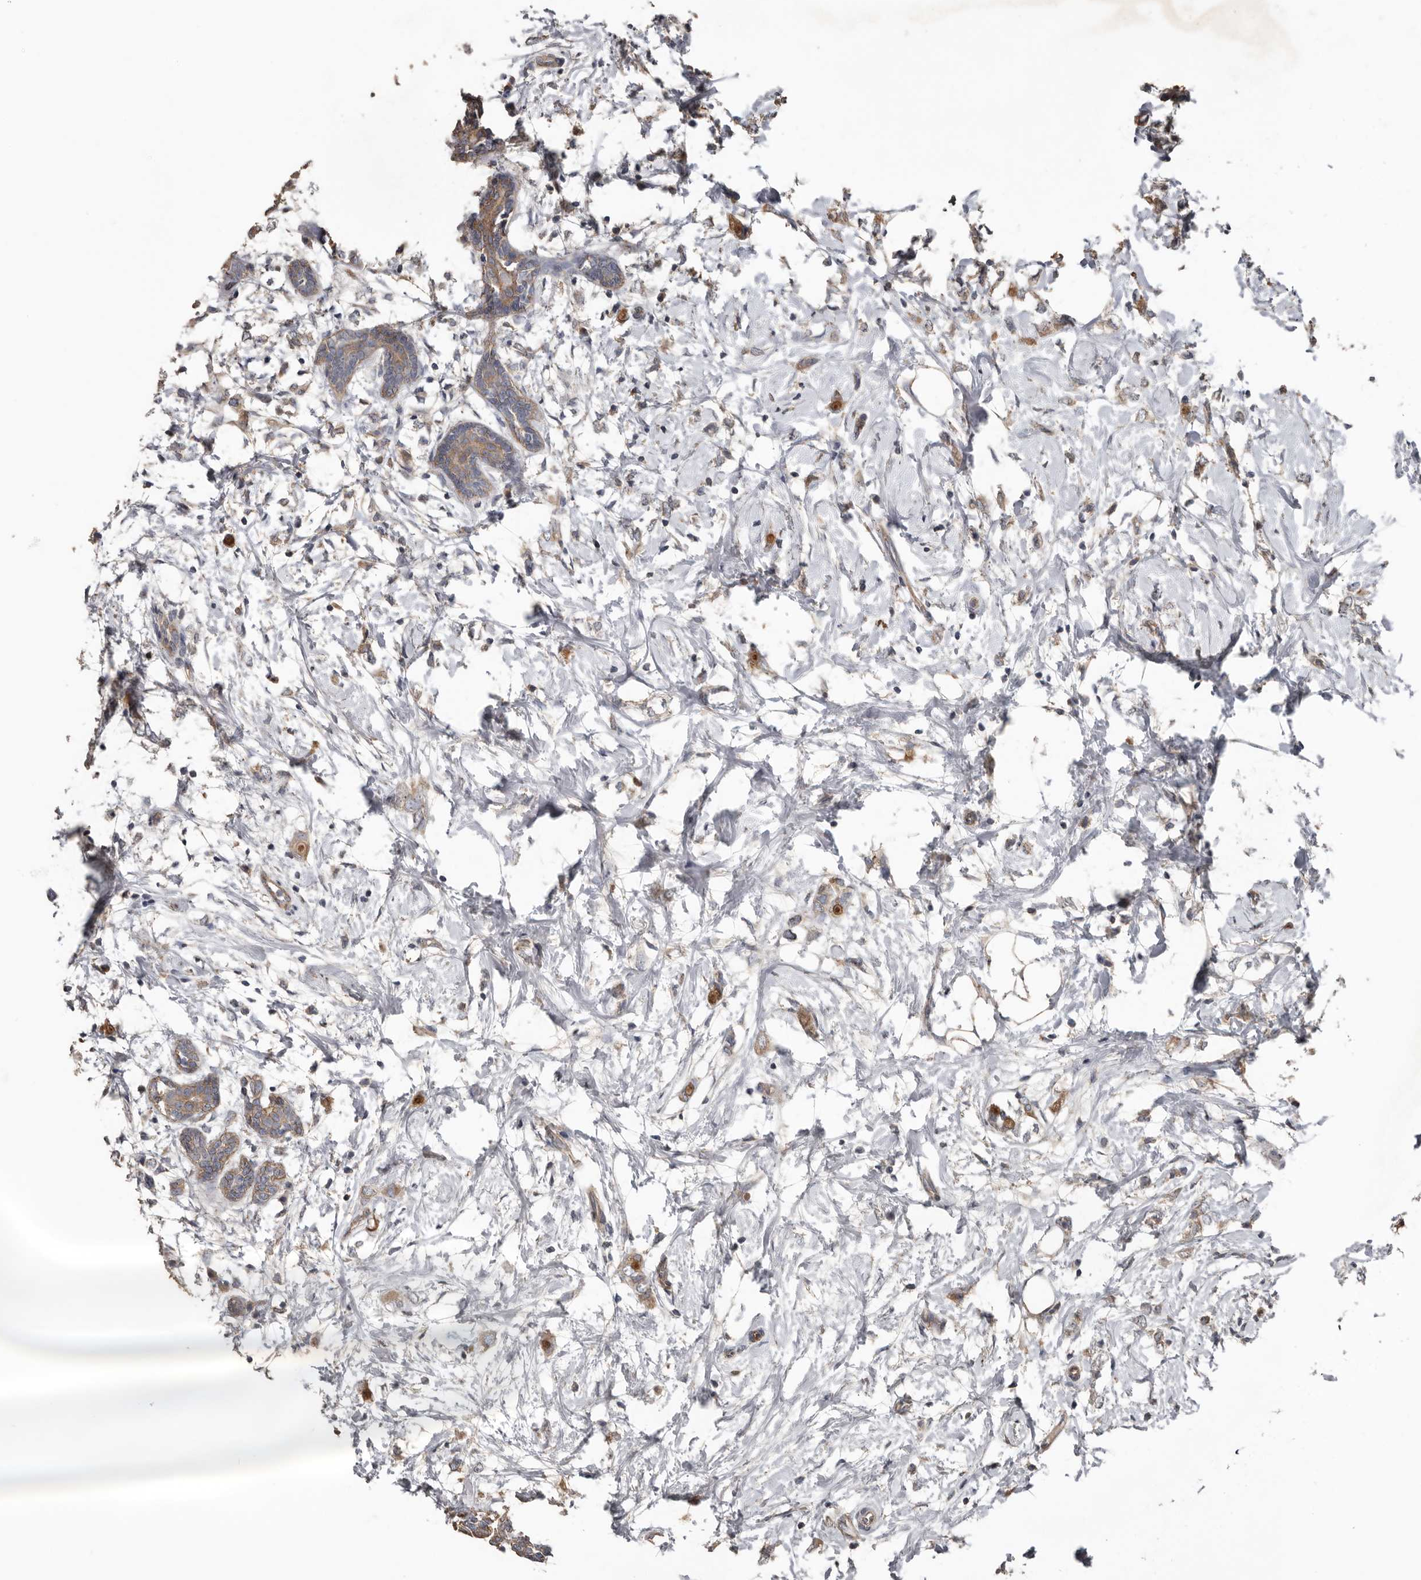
{"staining": {"intensity": "weak", "quantity": "25%-75%", "location": "cytoplasmic/membranous"}, "tissue": "breast cancer", "cell_type": "Tumor cells", "image_type": "cancer", "snomed": [{"axis": "morphology", "description": "Normal tissue, NOS"}, {"axis": "morphology", "description": "Lobular carcinoma"}, {"axis": "topography", "description": "Breast"}], "caption": "Protein analysis of breast cancer tissue exhibits weak cytoplasmic/membranous positivity in about 25%-75% of tumor cells.", "gene": "HYAL4", "patient": {"sex": "female", "age": 47}}